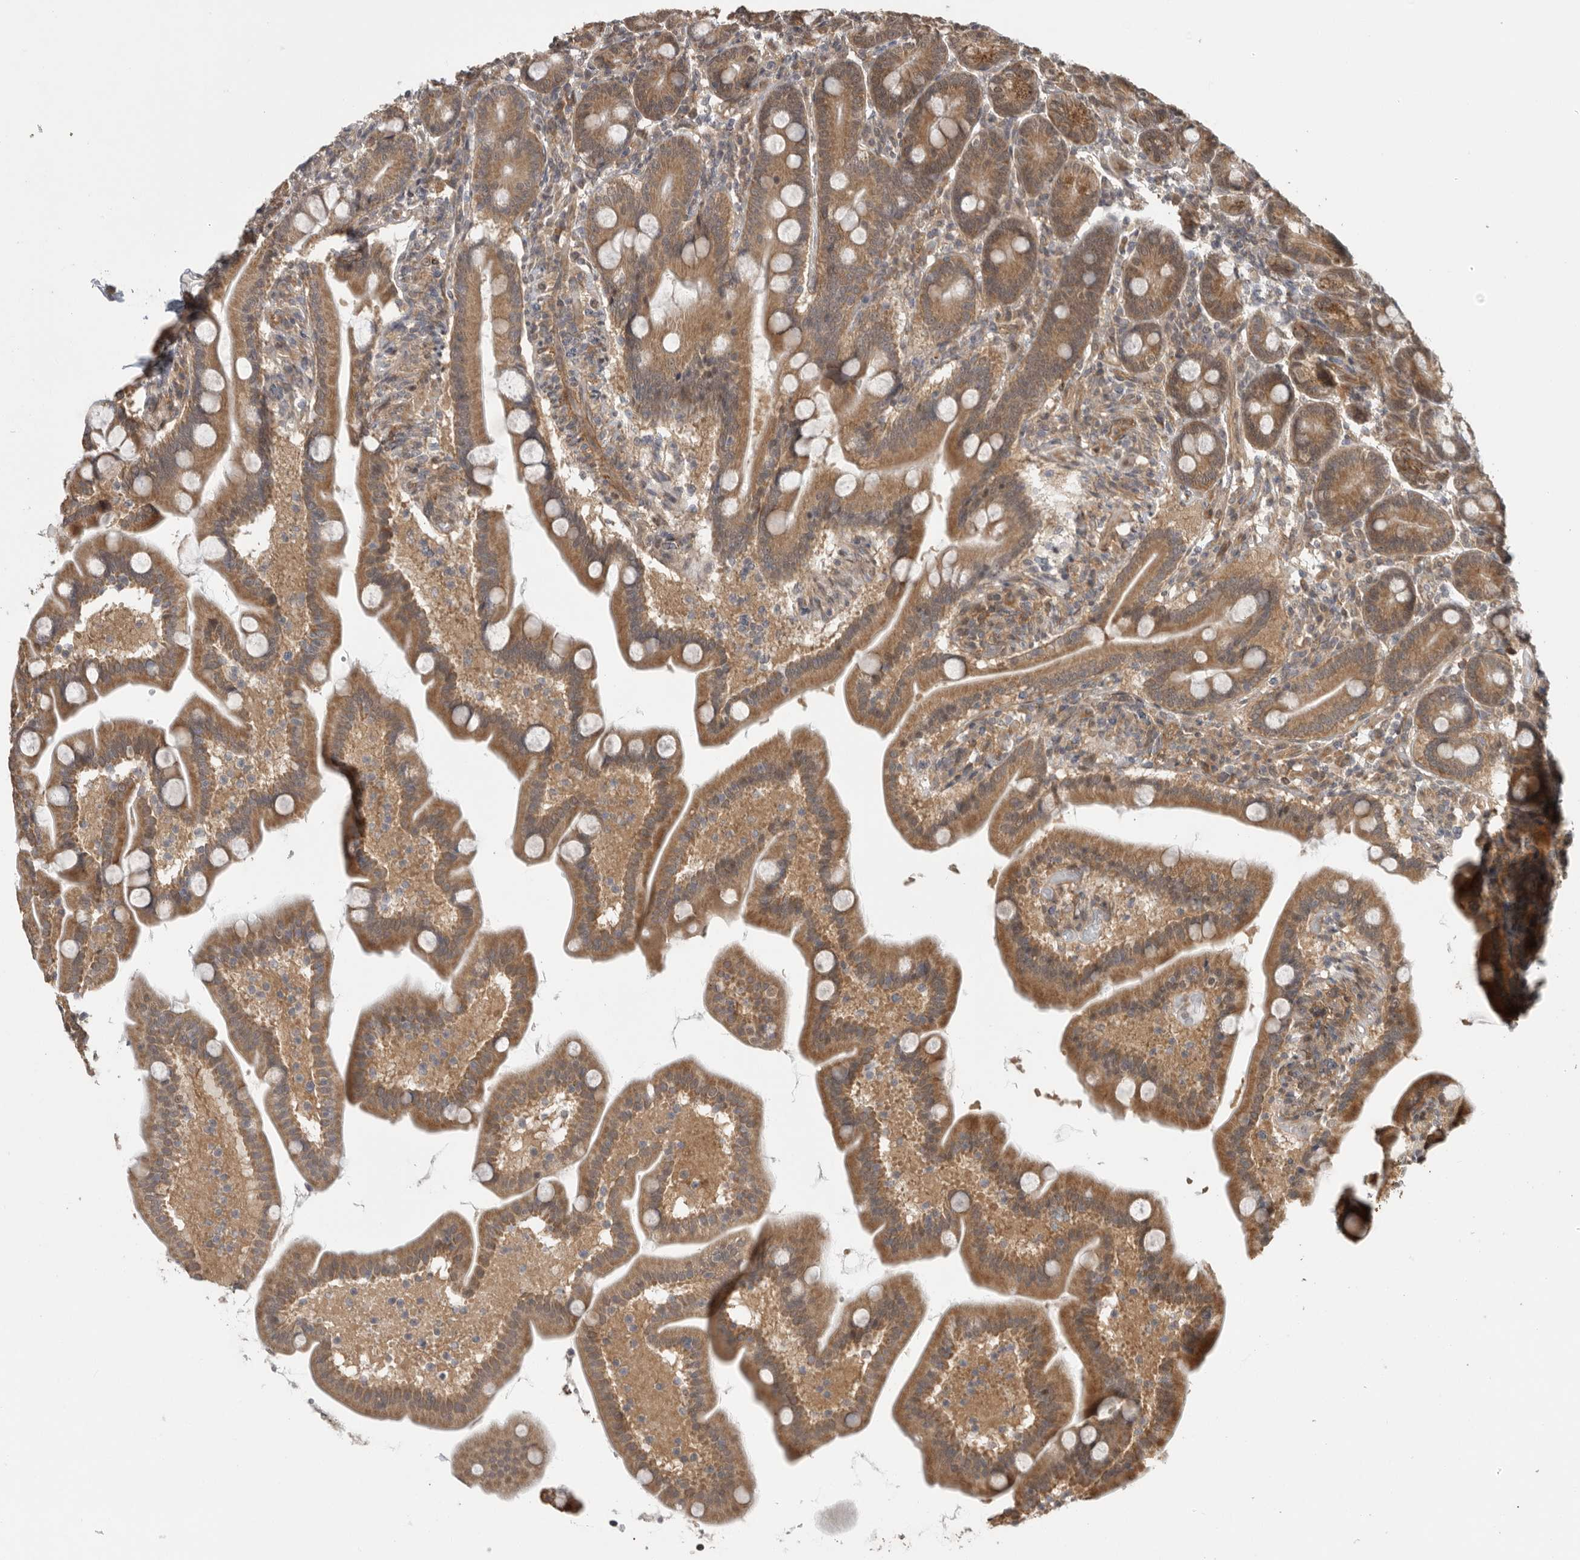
{"staining": {"intensity": "moderate", "quantity": ">75%", "location": "cytoplasmic/membranous"}, "tissue": "duodenum", "cell_type": "Glandular cells", "image_type": "normal", "snomed": [{"axis": "morphology", "description": "Normal tissue, NOS"}, {"axis": "topography", "description": "Duodenum"}], "caption": "Approximately >75% of glandular cells in unremarkable human duodenum demonstrate moderate cytoplasmic/membranous protein positivity as visualized by brown immunohistochemical staining.", "gene": "VPS50", "patient": {"sex": "male", "age": 54}}